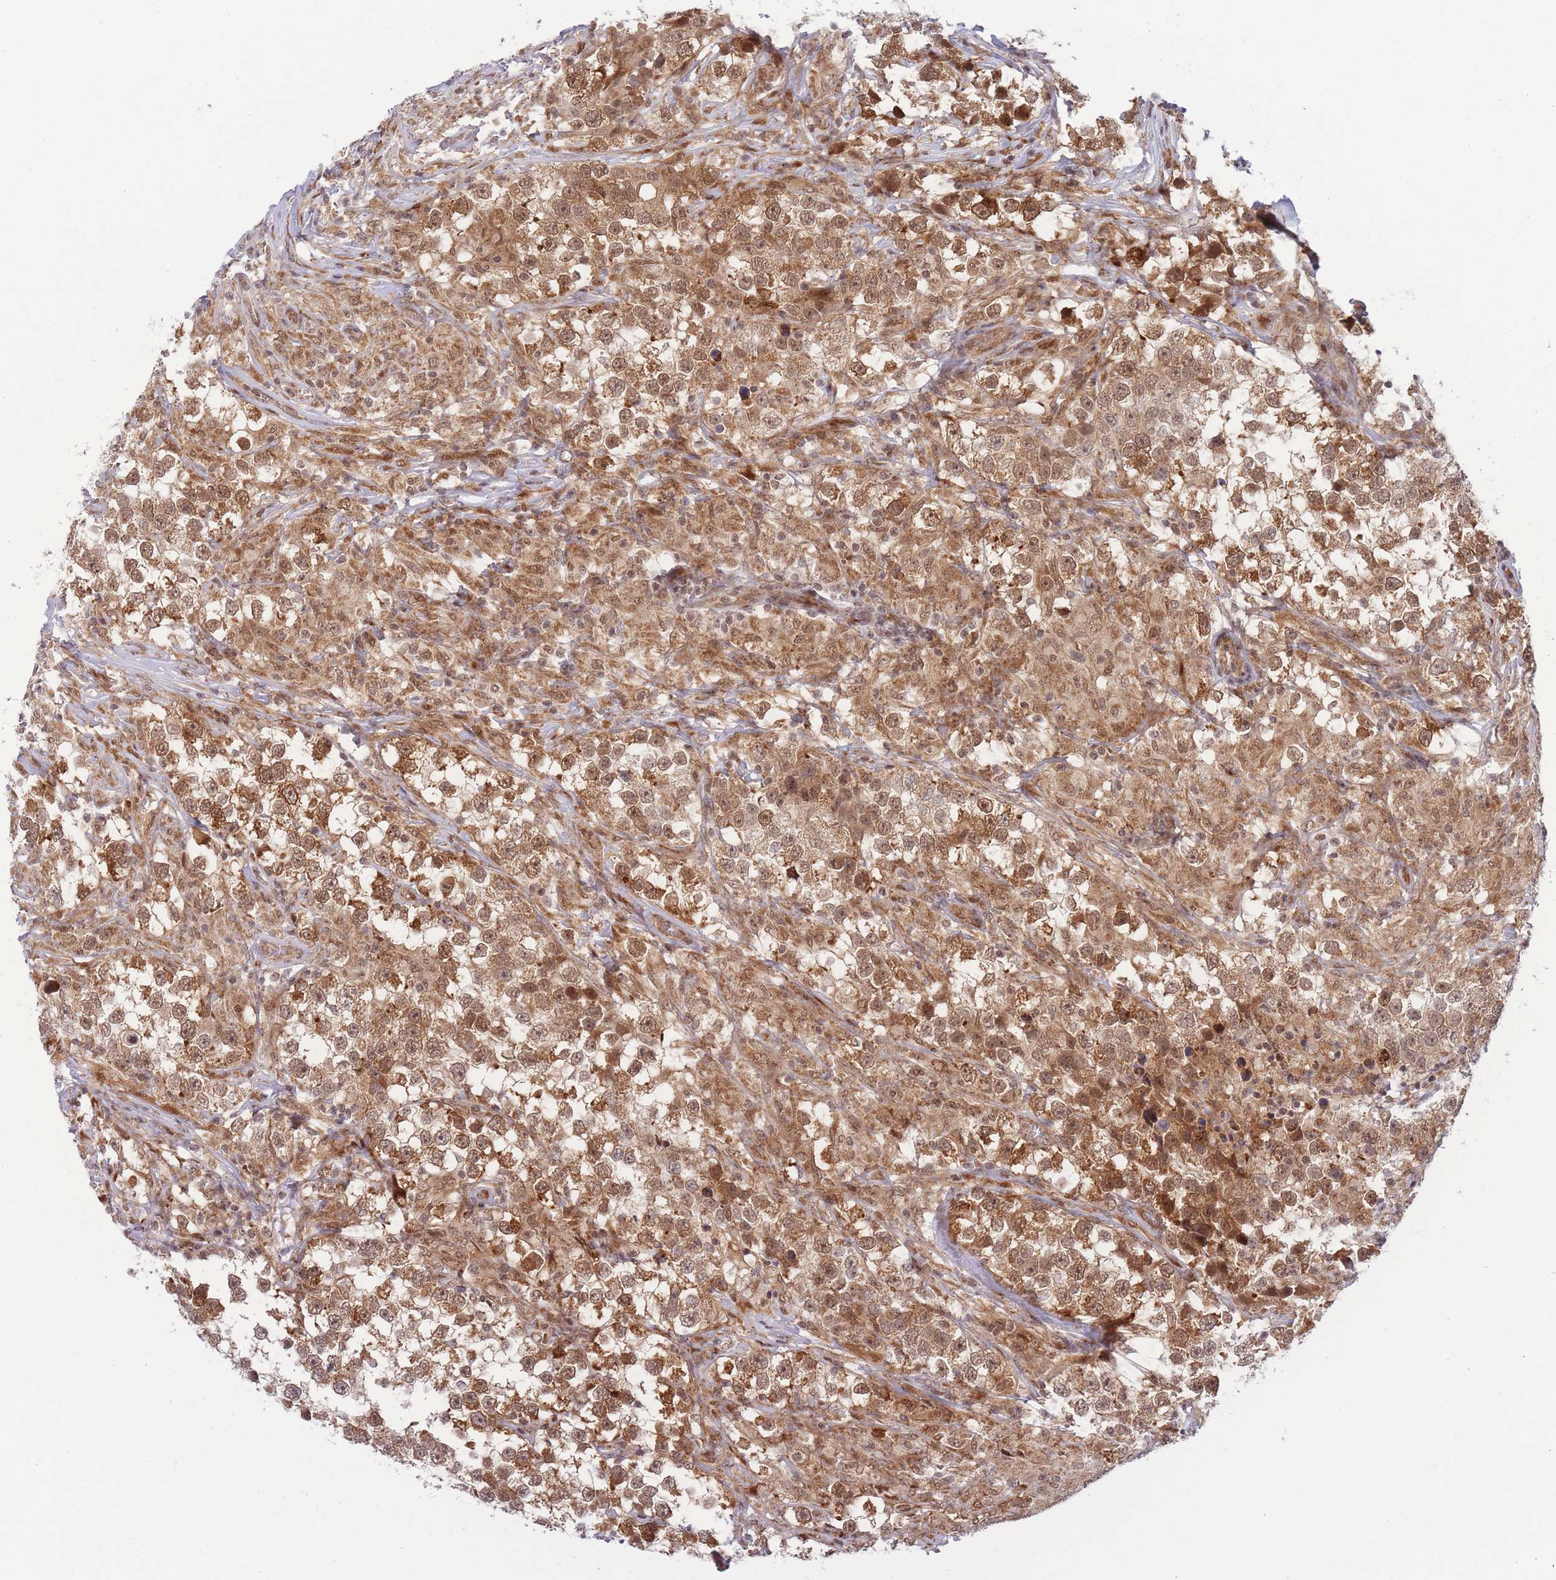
{"staining": {"intensity": "moderate", "quantity": ">75%", "location": "nuclear"}, "tissue": "testis cancer", "cell_type": "Tumor cells", "image_type": "cancer", "snomed": [{"axis": "morphology", "description": "Seminoma, NOS"}, {"axis": "topography", "description": "Testis"}], "caption": "Immunohistochemical staining of testis cancer exhibits moderate nuclear protein expression in about >75% of tumor cells. (Brightfield microscopy of DAB IHC at high magnification).", "gene": "BOD1L1", "patient": {"sex": "male", "age": 46}}